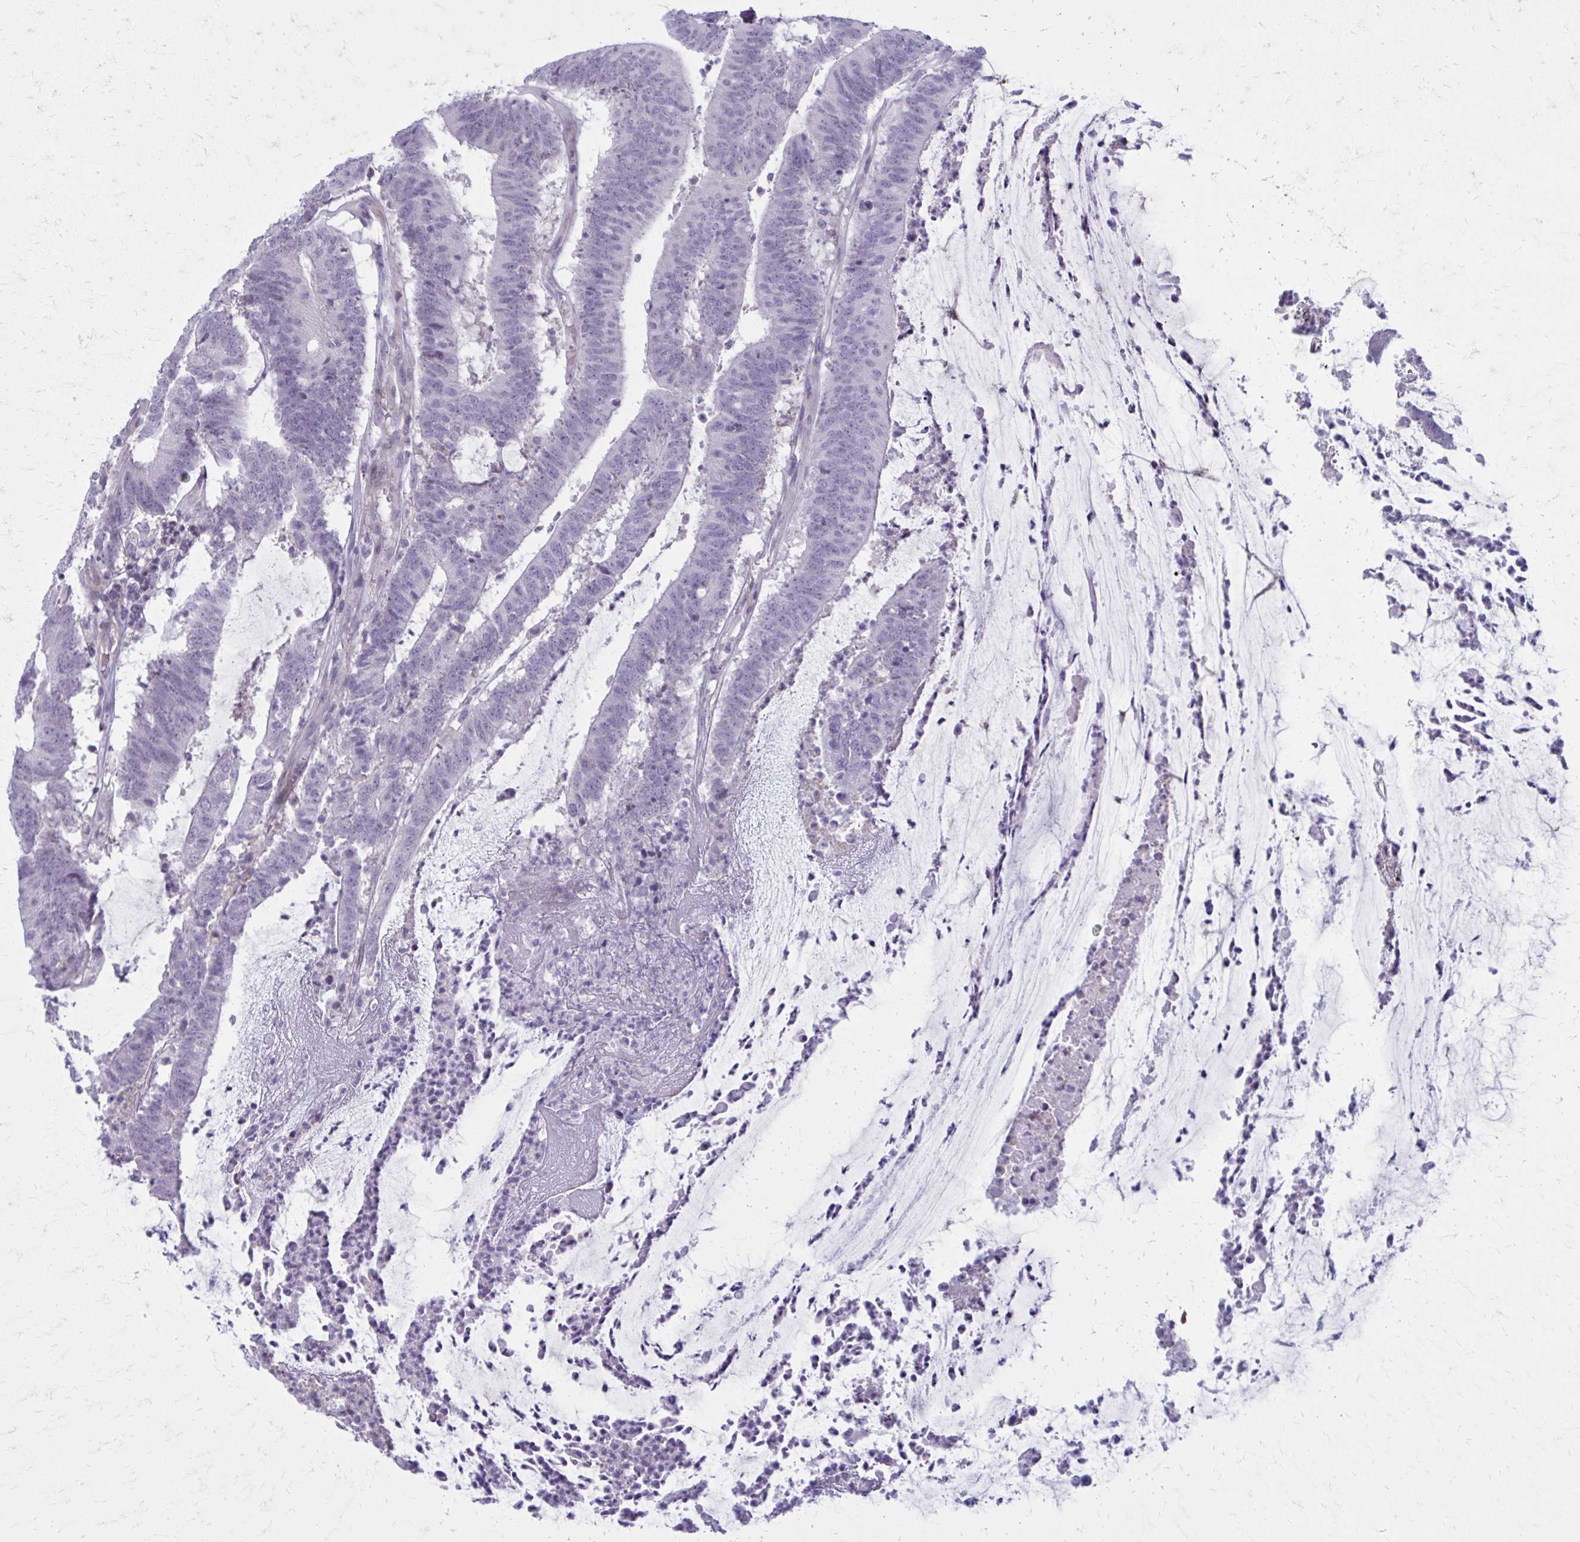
{"staining": {"intensity": "negative", "quantity": "none", "location": "none"}, "tissue": "colorectal cancer", "cell_type": "Tumor cells", "image_type": "cancer", "snomed": [{"axis": "morphology", "description": "Adenocarcinoma, NOS"}, {"axis": "topography", "description": "Colon"}], "caption": "The immunohistochemistry micrograph has no significant expression in tumor cells of adenocarcinoma (colorectal) tissue. (Immunohistochemistry (ihc), brightfield microscopy, high magnification).", "gene": "CD38", "patient": {"sex": "female", "age": 43}}